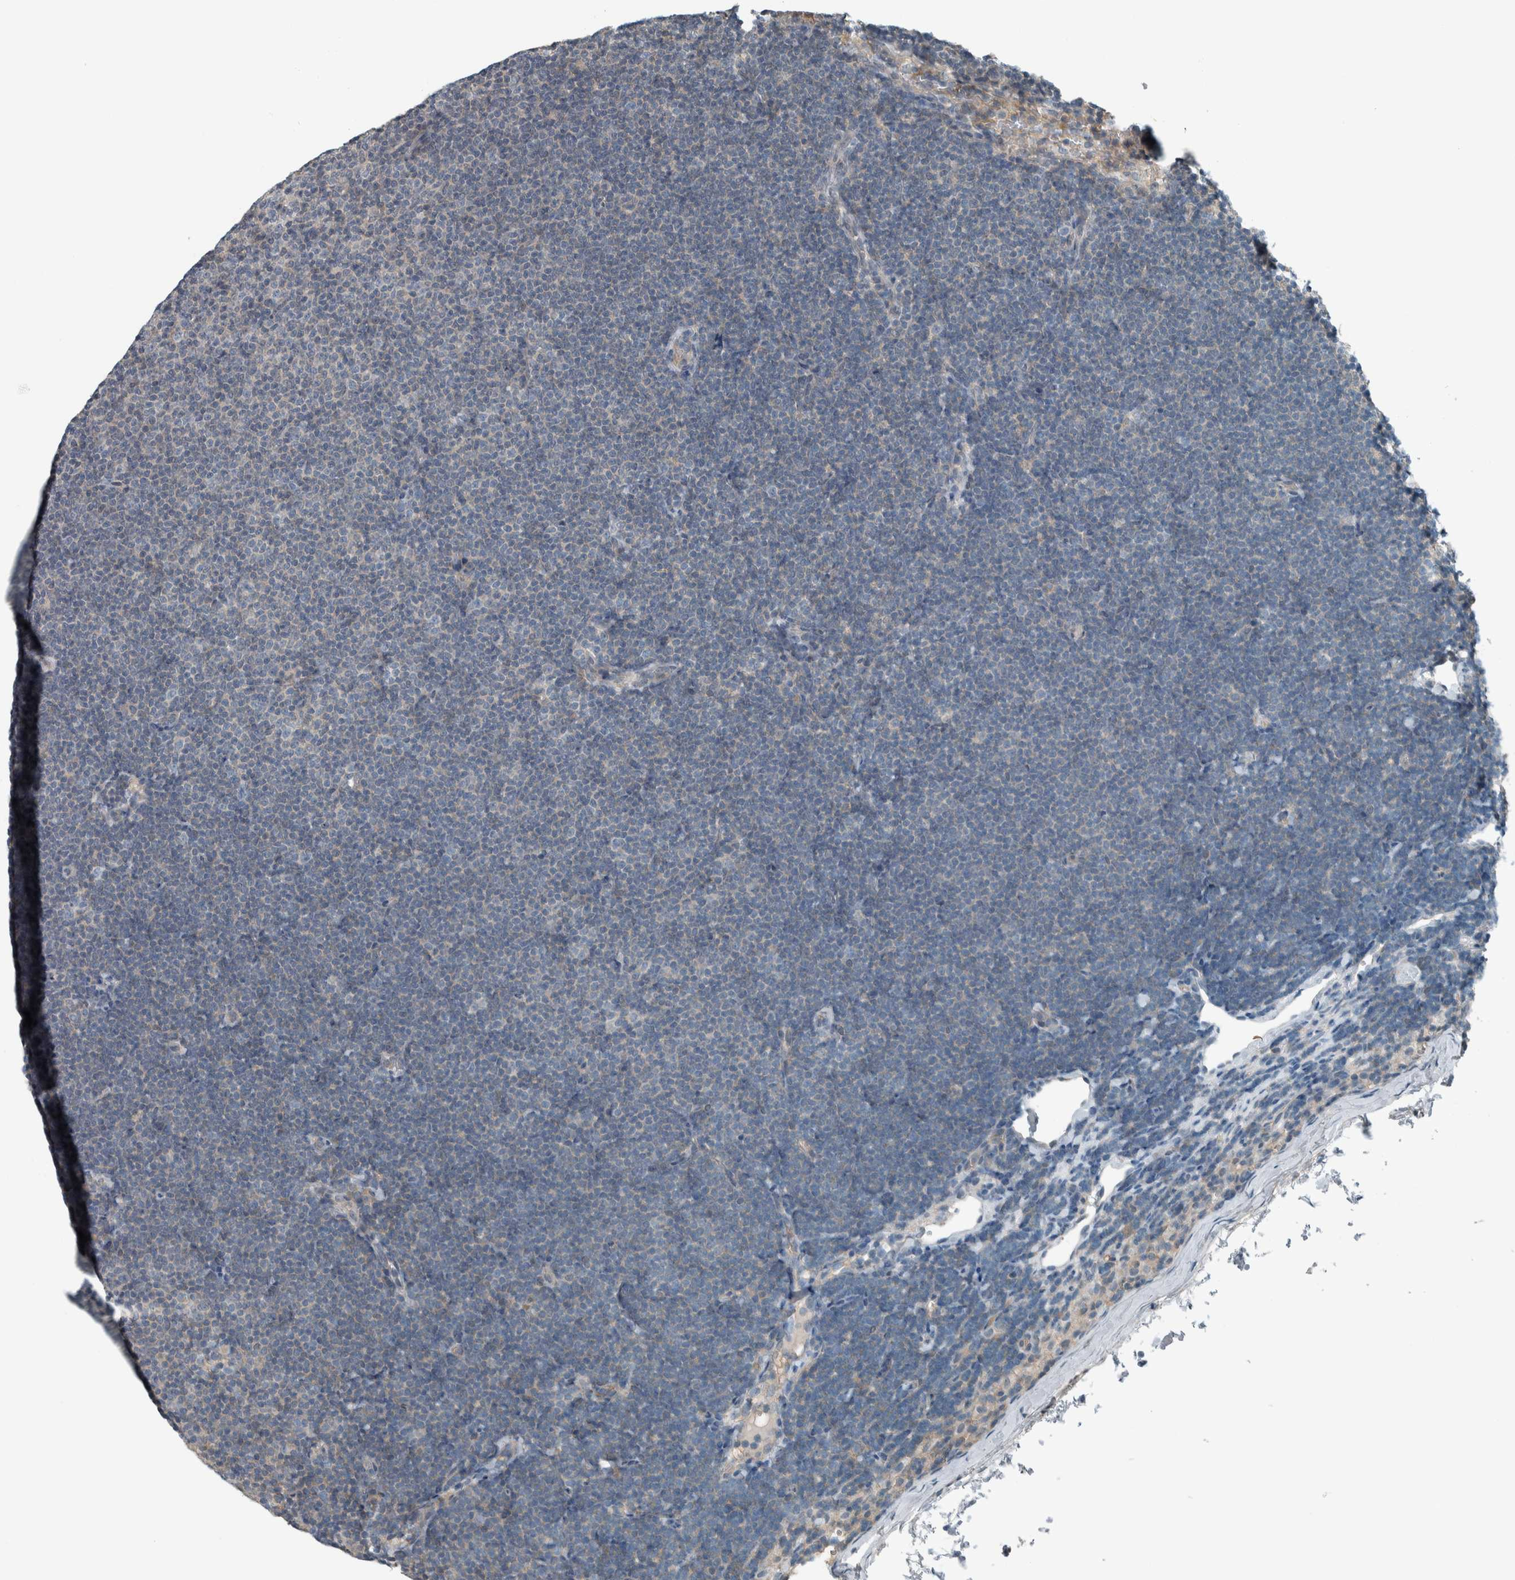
{"staining": {"intensity": "negative", "quantity": "none", "location": "none"}, "tissue": "lymphoma", "cell_type": "Tumor cells", "image_type": "cancer", "snomed": [{"axis": "morphology", "description": "Malignant lymphoma, non-Hodgkin's type, Low grade"}, {"axis": "topography", "description": "Lymph node"}], "caption": "Image shows no protein staining in tumor cells of malignant lymphoma, non-Hodgkin's type (low-grade) tissue. (Stains: DAB (3,3'-diaminobenzidine) immunohistochemistry with hematoxylin counter stain, Microscopy: brightfield microscopy at high magnification).", "gene": "ALAD", "patient": {"sex": "female", "age": 53}}